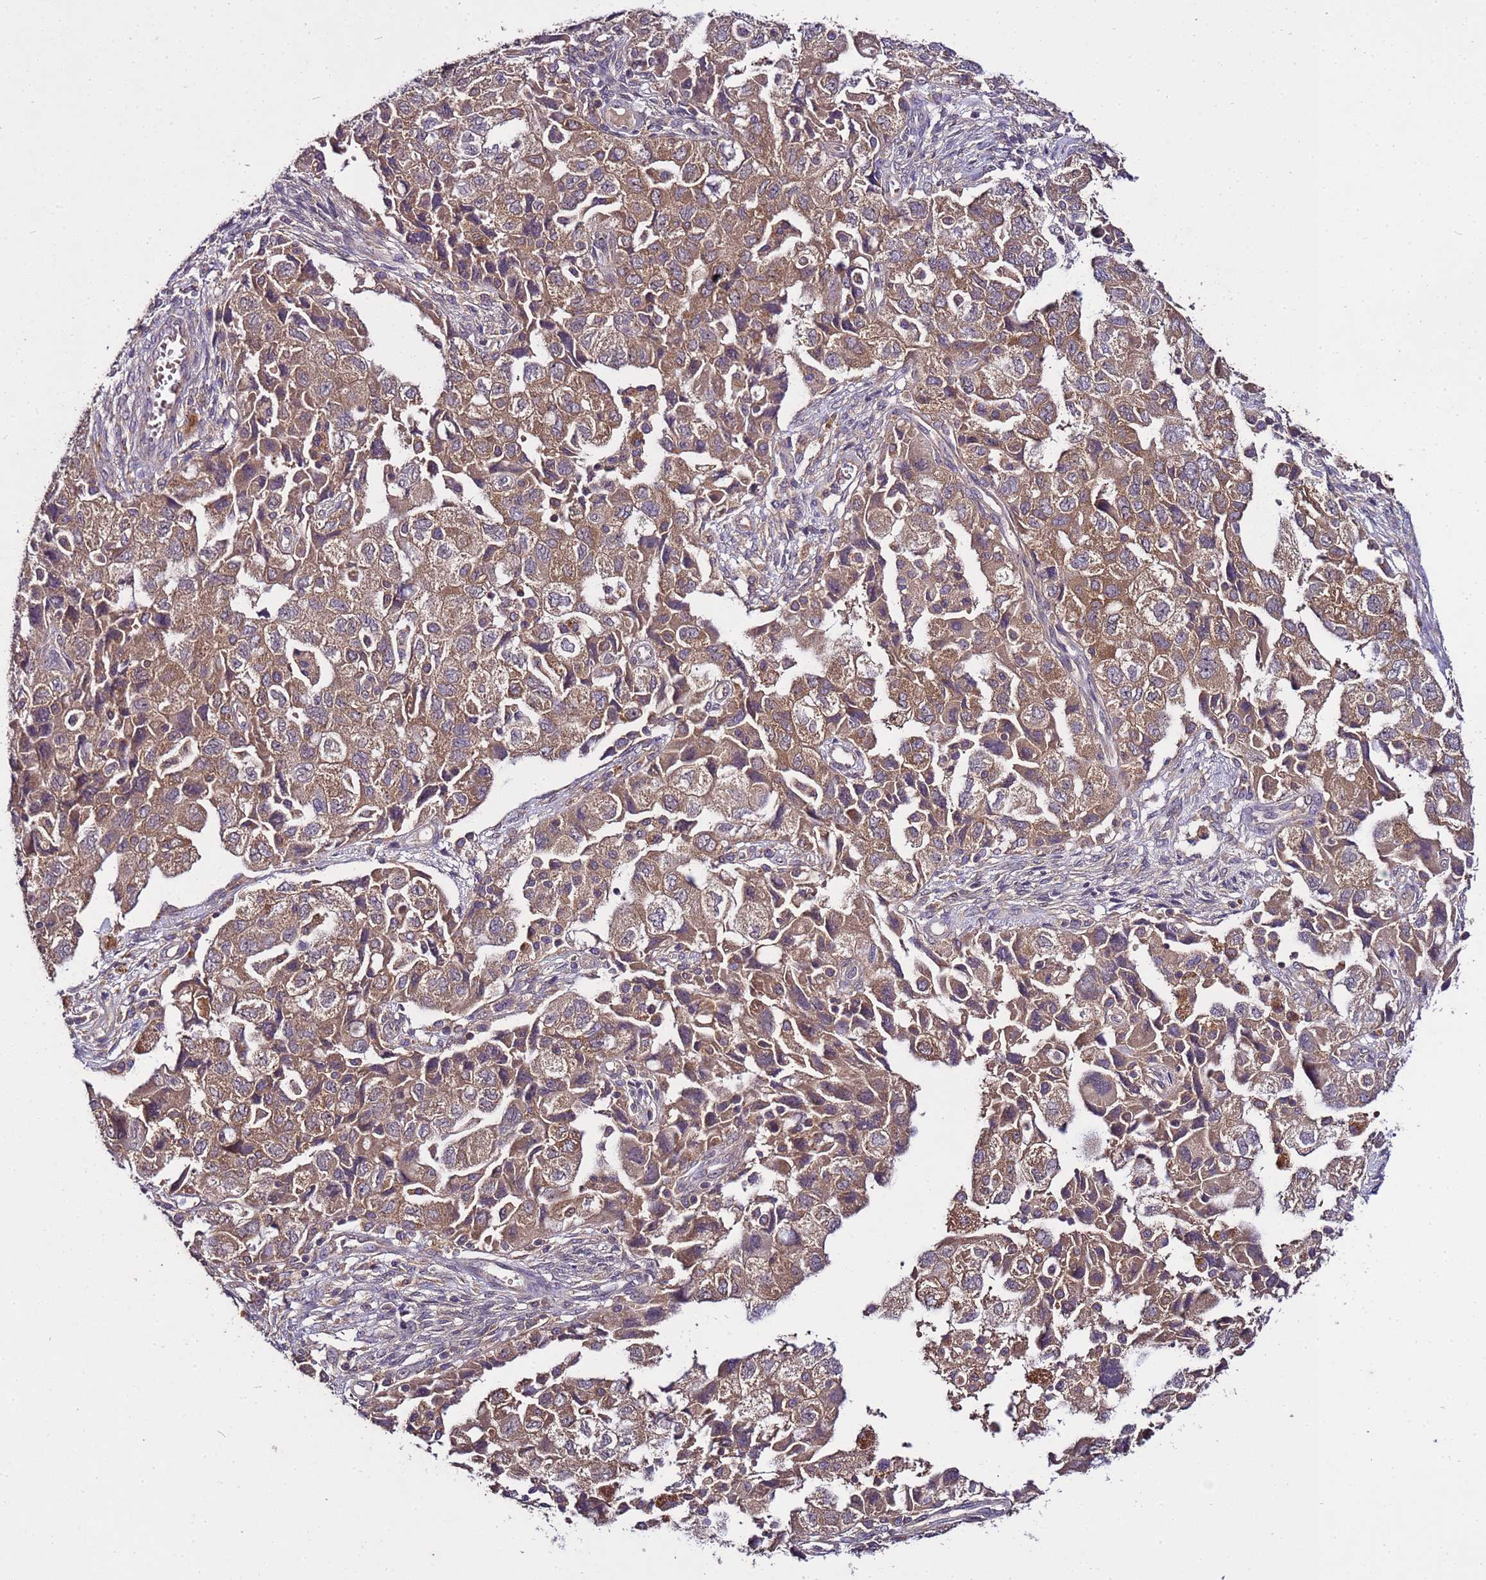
{"staining": {"intensity": "moderate", "quantity": ">75%", "location": "cytoplasmic/membranous"}, "tissue": "ovarian cancer", "cell_type": "Tumor cells", "image_type": "cancer", "snomed": [{"axis": "morphology", "description": "Carcinoma, NOS"}, {"axis": "morphology", "description": "Cystadenocarcinoma, serous, NOS"}, {"axis": "topography", "description": "Ovary"}], "caption": "Immunohistochemistry (IHC) of human ovarian cancer reveals medium levels of moderate cytoplasmic/membranous expression in approximately >75% of tumor cells.", "gene": "GSPT2", "patient": {"sex": "female", "age": 69}}